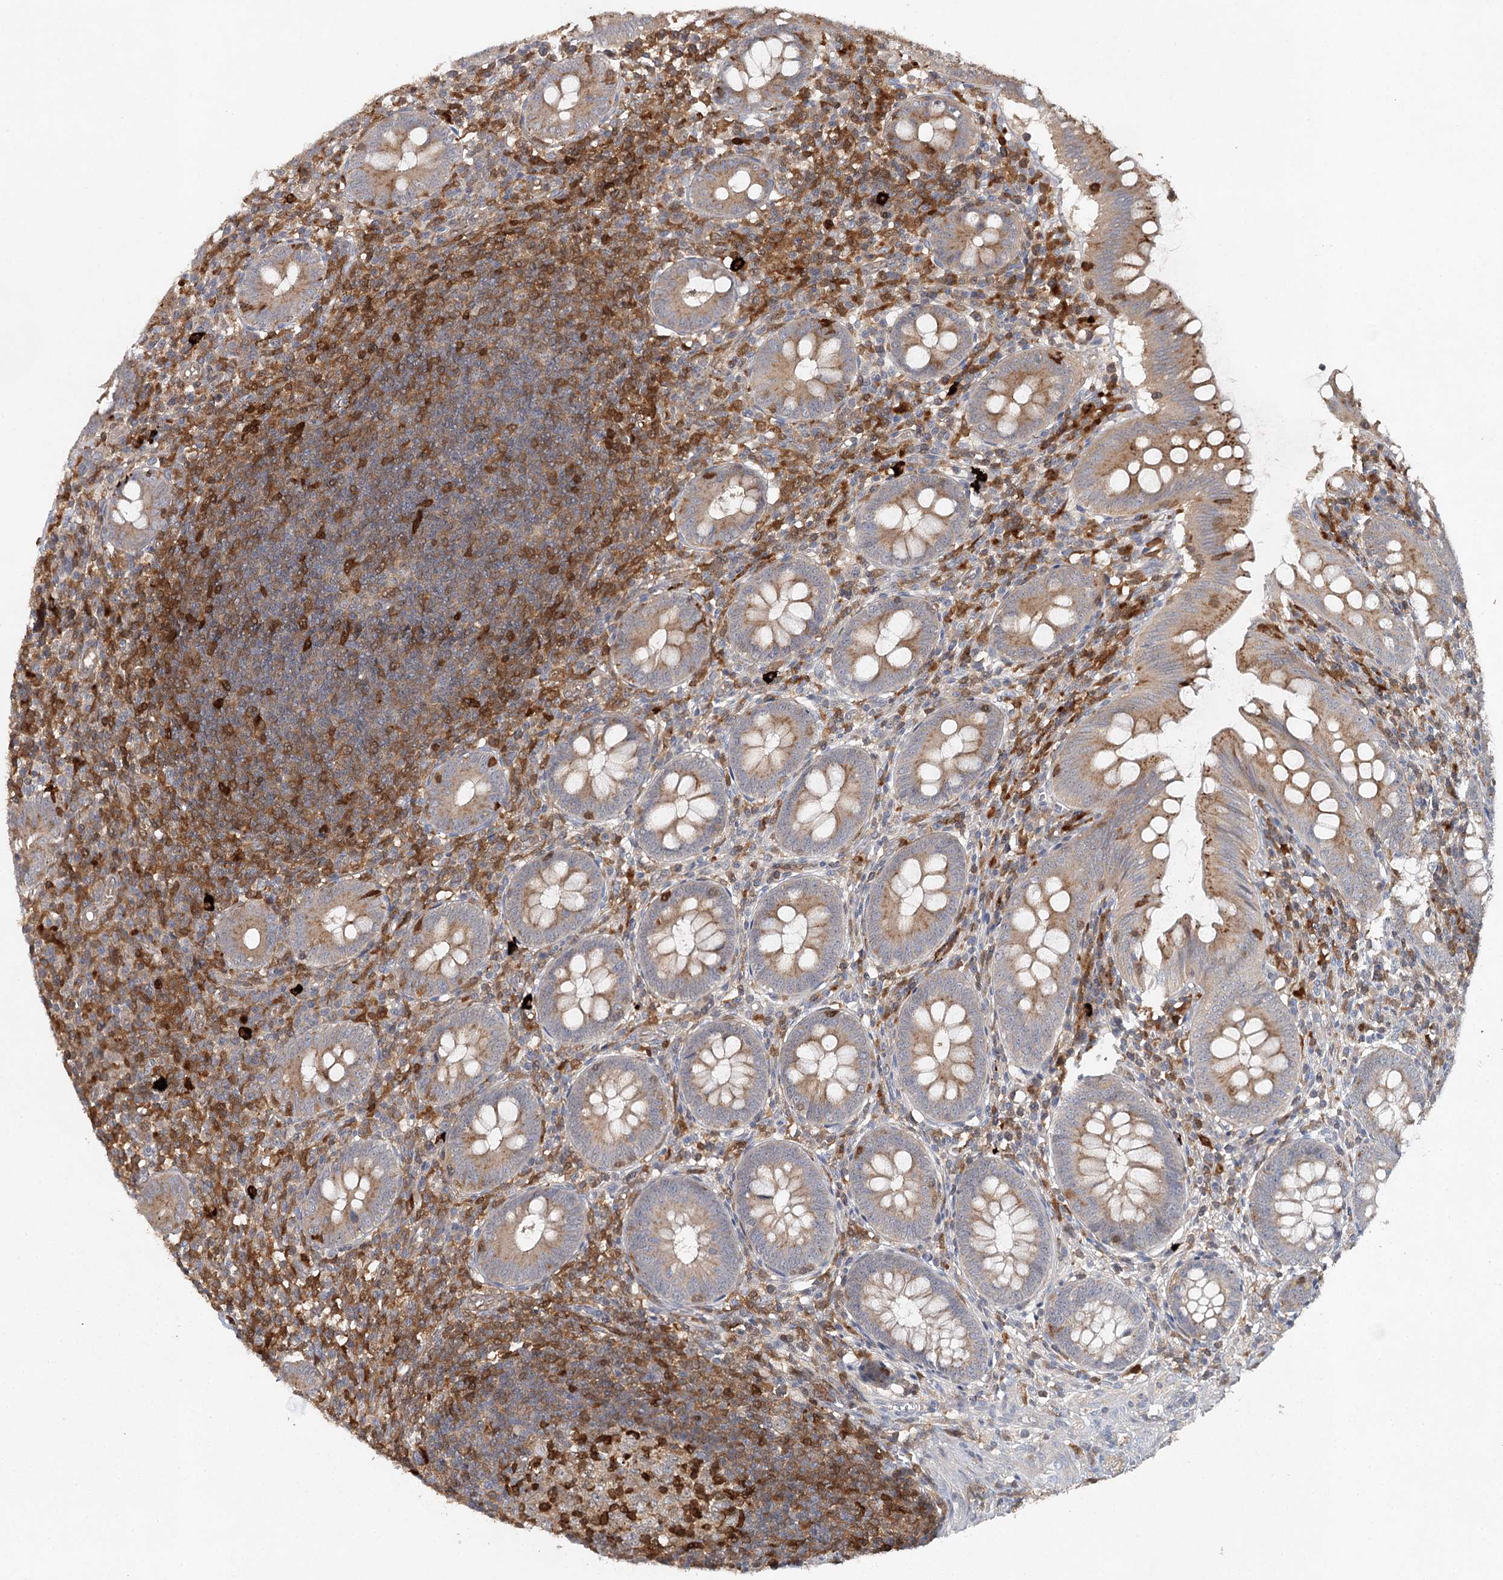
{"staining": {"intensity": "moderate", "quantity": ">75%", "location": "cytoplasmic/membranous"}, "tissue": "appendix", "cell_type": "Glandular cells", "image_type": "normal", "snomed": [{"axis": "morphology", "description": "Normal tissue, NOS"}, {"axis": "topography", "description": "Appendix"}], "caption": "Glandular cells reveal medium levels of moderate cytoplasmic/membranous staining in approximately >75% of cells in normal human appendix. The staining was performed using DAB (3,3'-diaminobenzidine), with brown indicating positive protein expression. Nuclei are stained blue with hematoxylin.", "gene": "SLC41A2", "patient": {"sex": "male", "age": 14}}